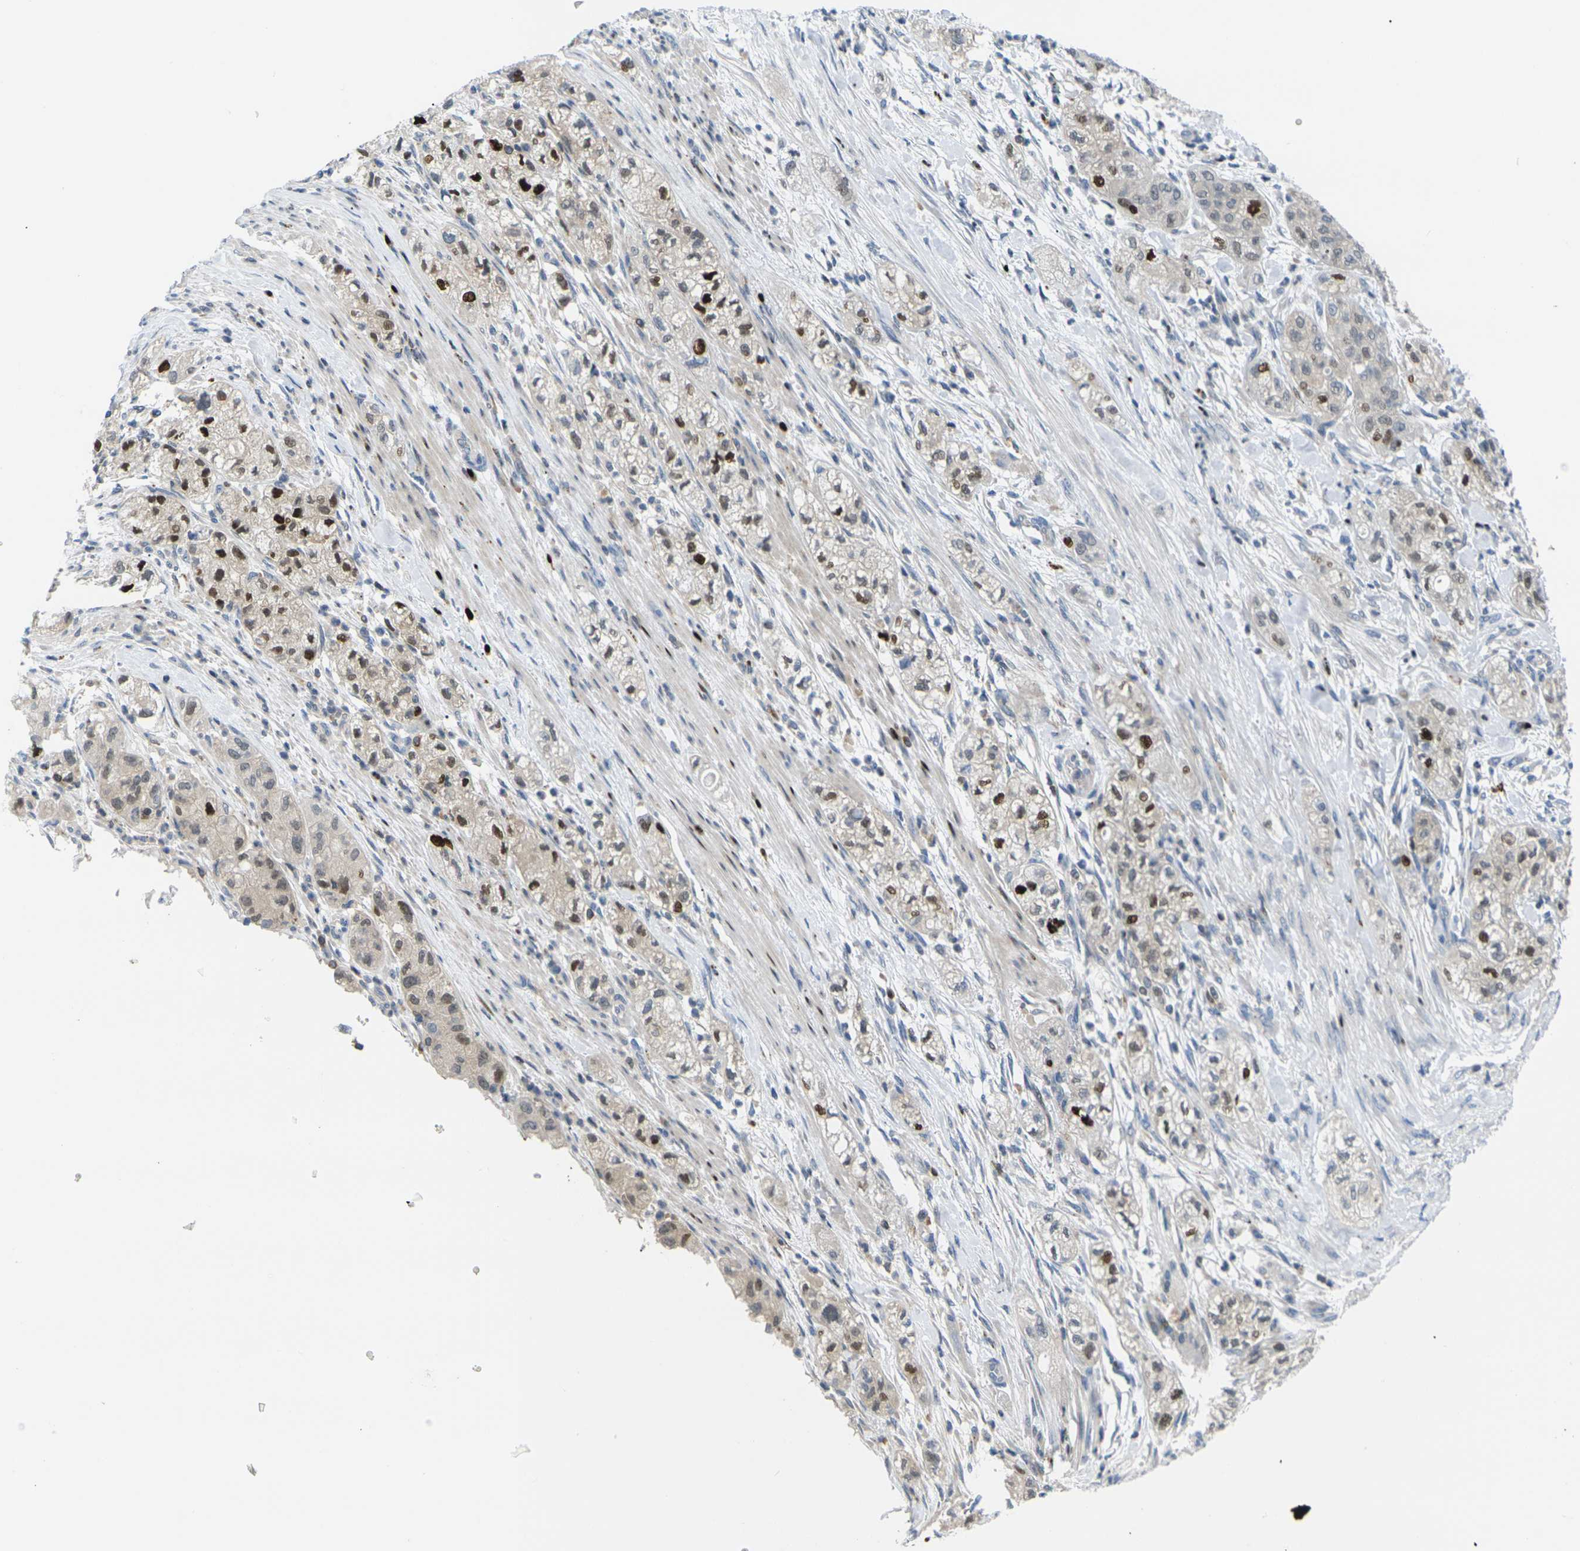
{"staining": {"intensity": "strong", "quantity": "25%-75%", "location": "cytoplasmic/membranous,nuclear"}, "tissue": "pancreatic cancer", "cell_type": "Tumor cells", "image_type": "cancer", "snomed": [{"axis": "morphology", "description": "Adenocarcinoma, NOS"}, {"axis": "topography", "description": "Pancreas"}], "caption": "Immunohistochemistry (IHC) (DAB (3,3'-diaminobenzidine)) staining of human pancreatic adenocarcinoma shows strong cytoplasmic/membranous and nuclear protein positivity in approximately 25%-75% of tumor cells. The protein is stained brown, and the nuclei are stained in blue (DAB (3,3'-diaminobenzidine) IHC with brightfield microscopy, high magnification).", "gene": "RPS6KA3", "patient": {"sex": "female", "age": 78}}